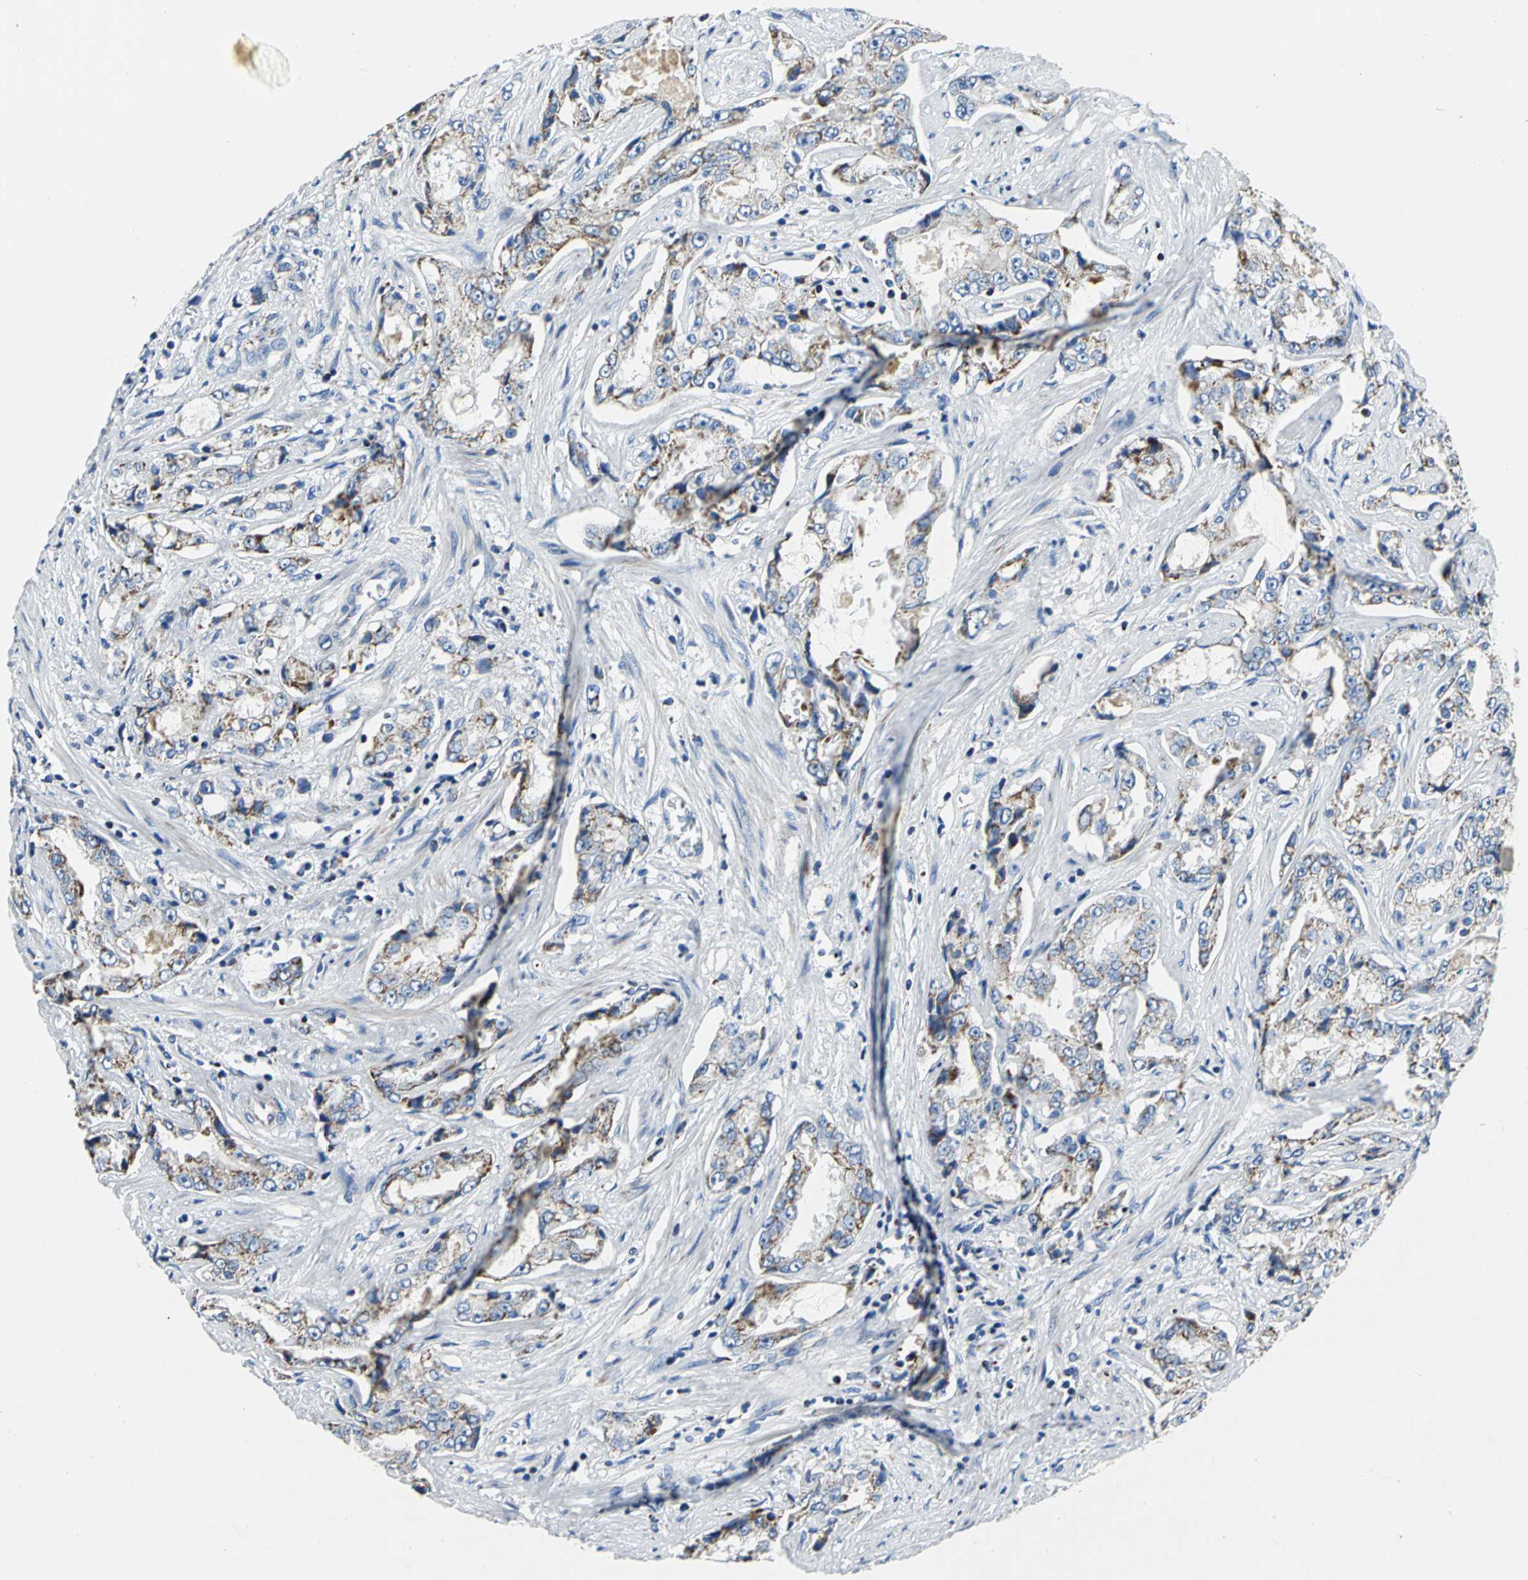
{"staining": {"intensity": "weak", "quantity": ">75%", "location": "cytoplasmic/membranous"}, "tissue": "prostate cancer", "cell_type": "Tumor cells", "image_type": "cancer", "snomed": [{"axis": "morphology", "description": "Adenocarcinoma, High grade"}, {"axis": "topography", "description": "Prostate"}], "caption": "A low amount of weak cytoplasmic/membranous staining is seen in approximately >75% of tumor cells in prostate cancer tissue.", "gene": "IFI6", "patient": {"sex": "male", "age": 73}}